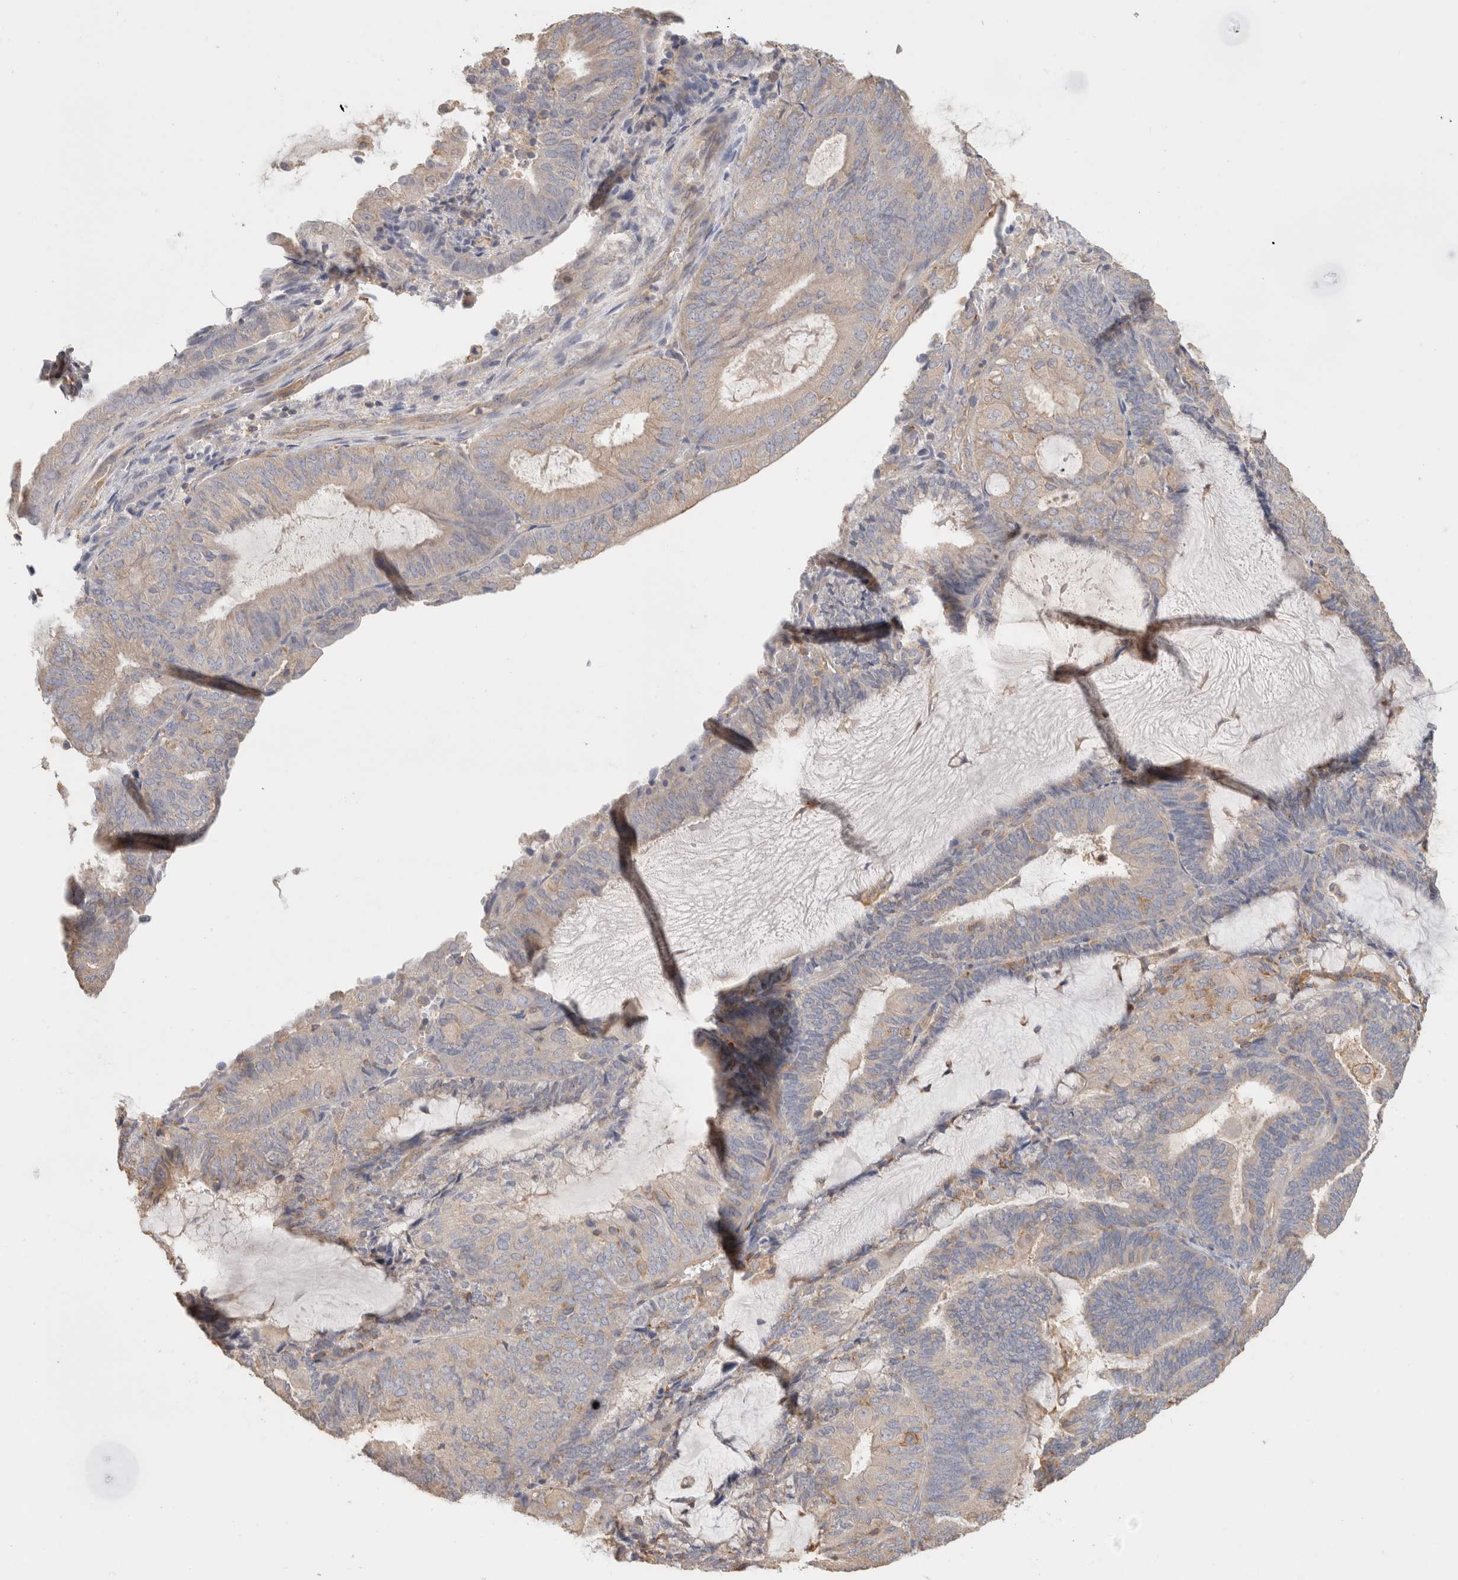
{"staining": {"intensity": "weak", "quantity": "<25%", "location": "cytoplasmic/membranous"}, "tissue": "endometrial cancer", "cell_type": "Tumor cells", "image_type": "cancer", "snomed": [{"axis": "morphology", "description": "Adenocarcinoma, NOS"}, {"axis": "topography", "description": "Endometrium"}], "caption": "Tumor cells show no significant positivity in endometrial adenocarcinoma. (DAB (3,3'-diaminobenzidine) immunohistochemistry visualized using brightfield microscopy, high magnification).", "gene": "CFAP418", "patient": {"sex": "female", "age": 81}}